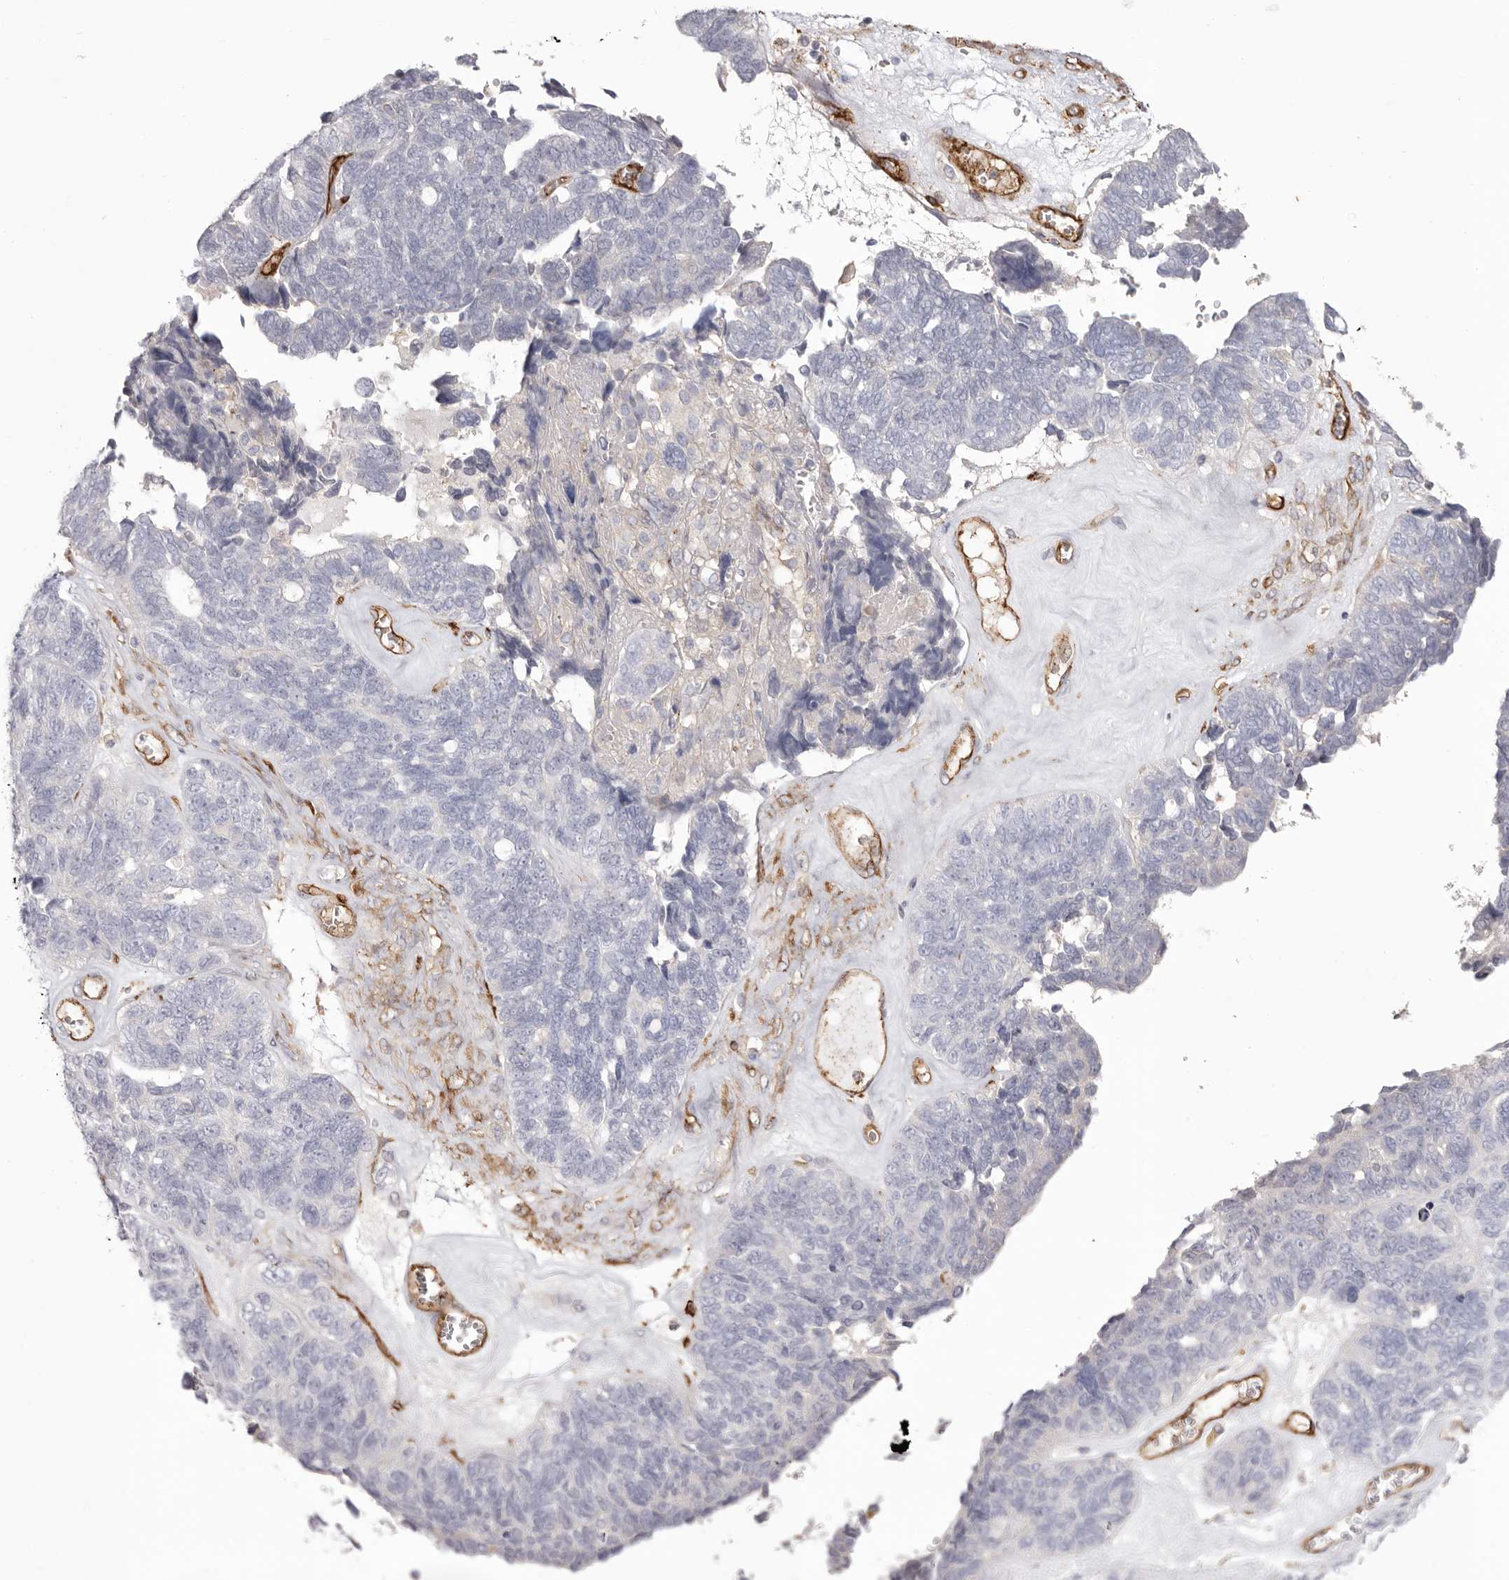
{"staining": {"intensity": "negative", "quantity": "none", "location": "none"}, "tissue": "ovarian cancer", "cell_type": "Tumor cells", "image_type": "cancer", "snomed": [{"axis": "morphology", "description": "Cystadenocarcinoma, serous, NOS"}, {"axis": "topography", "description": "Ovary"}], "caption": "DAB (3,3'-diaminobenzidine) immunohistochemical staining of serous cystadenocarcinoma (ovarian) displays no significant positivity in tumor cells.", "gene": "LRRC66", "patient": {"sex": "female", "age": 79}}